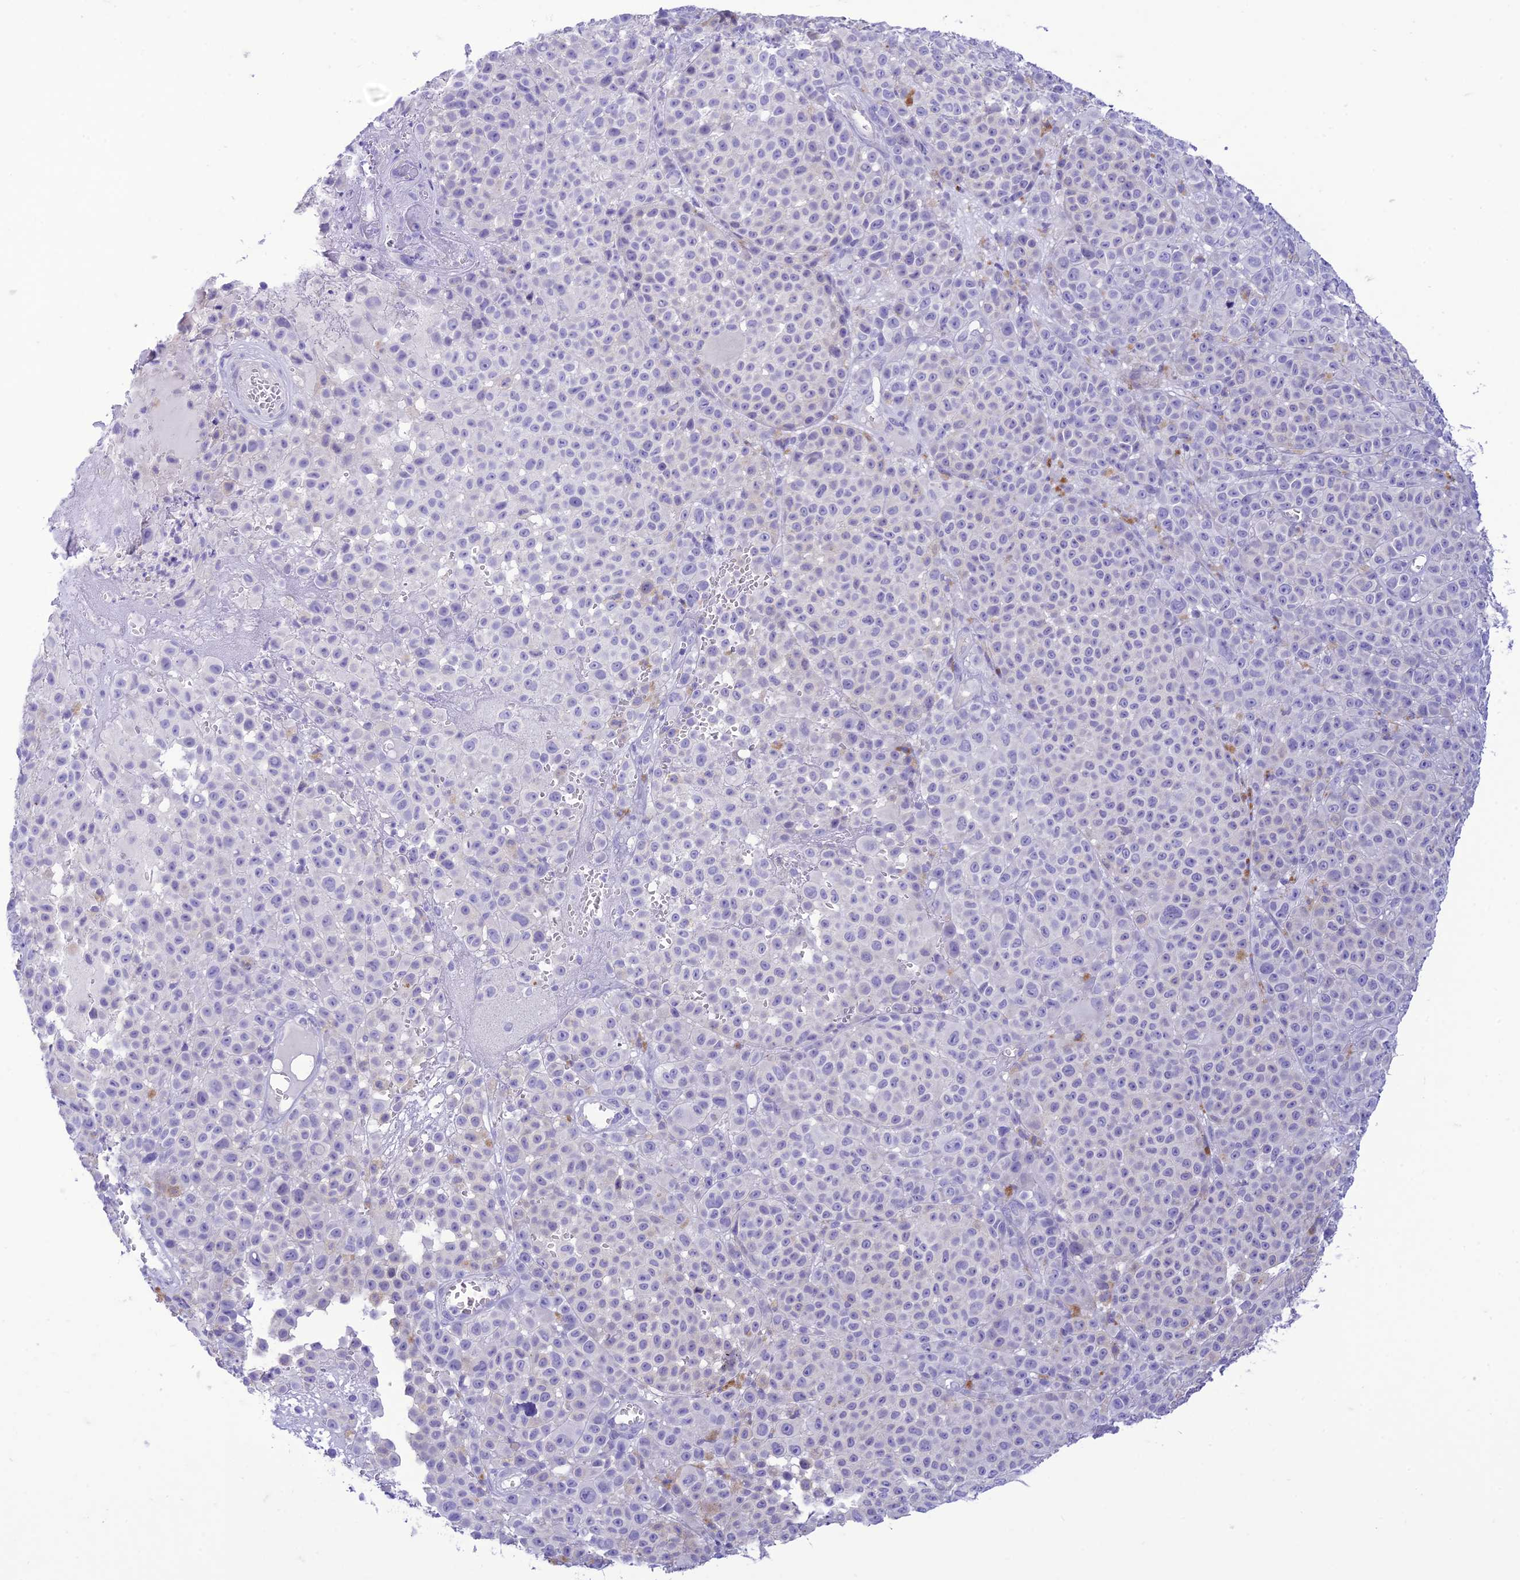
{"staining": {"intensity": "negative", "quantity": "none", "location": "none"}, "tissue": "melanoma", "cell_type": "Tumor cells", "image_type": "cancer", "snomed": [{"axis": "morphology", "description": "Malignant melanoma, NOS"}, {"axis": "topography", "description": "Skin"}], "caption": "Tumor cells are negative for brown protein staining in melanoma.", "gene": "DHDH", "patient": {"sex": "female", "age": 94}}